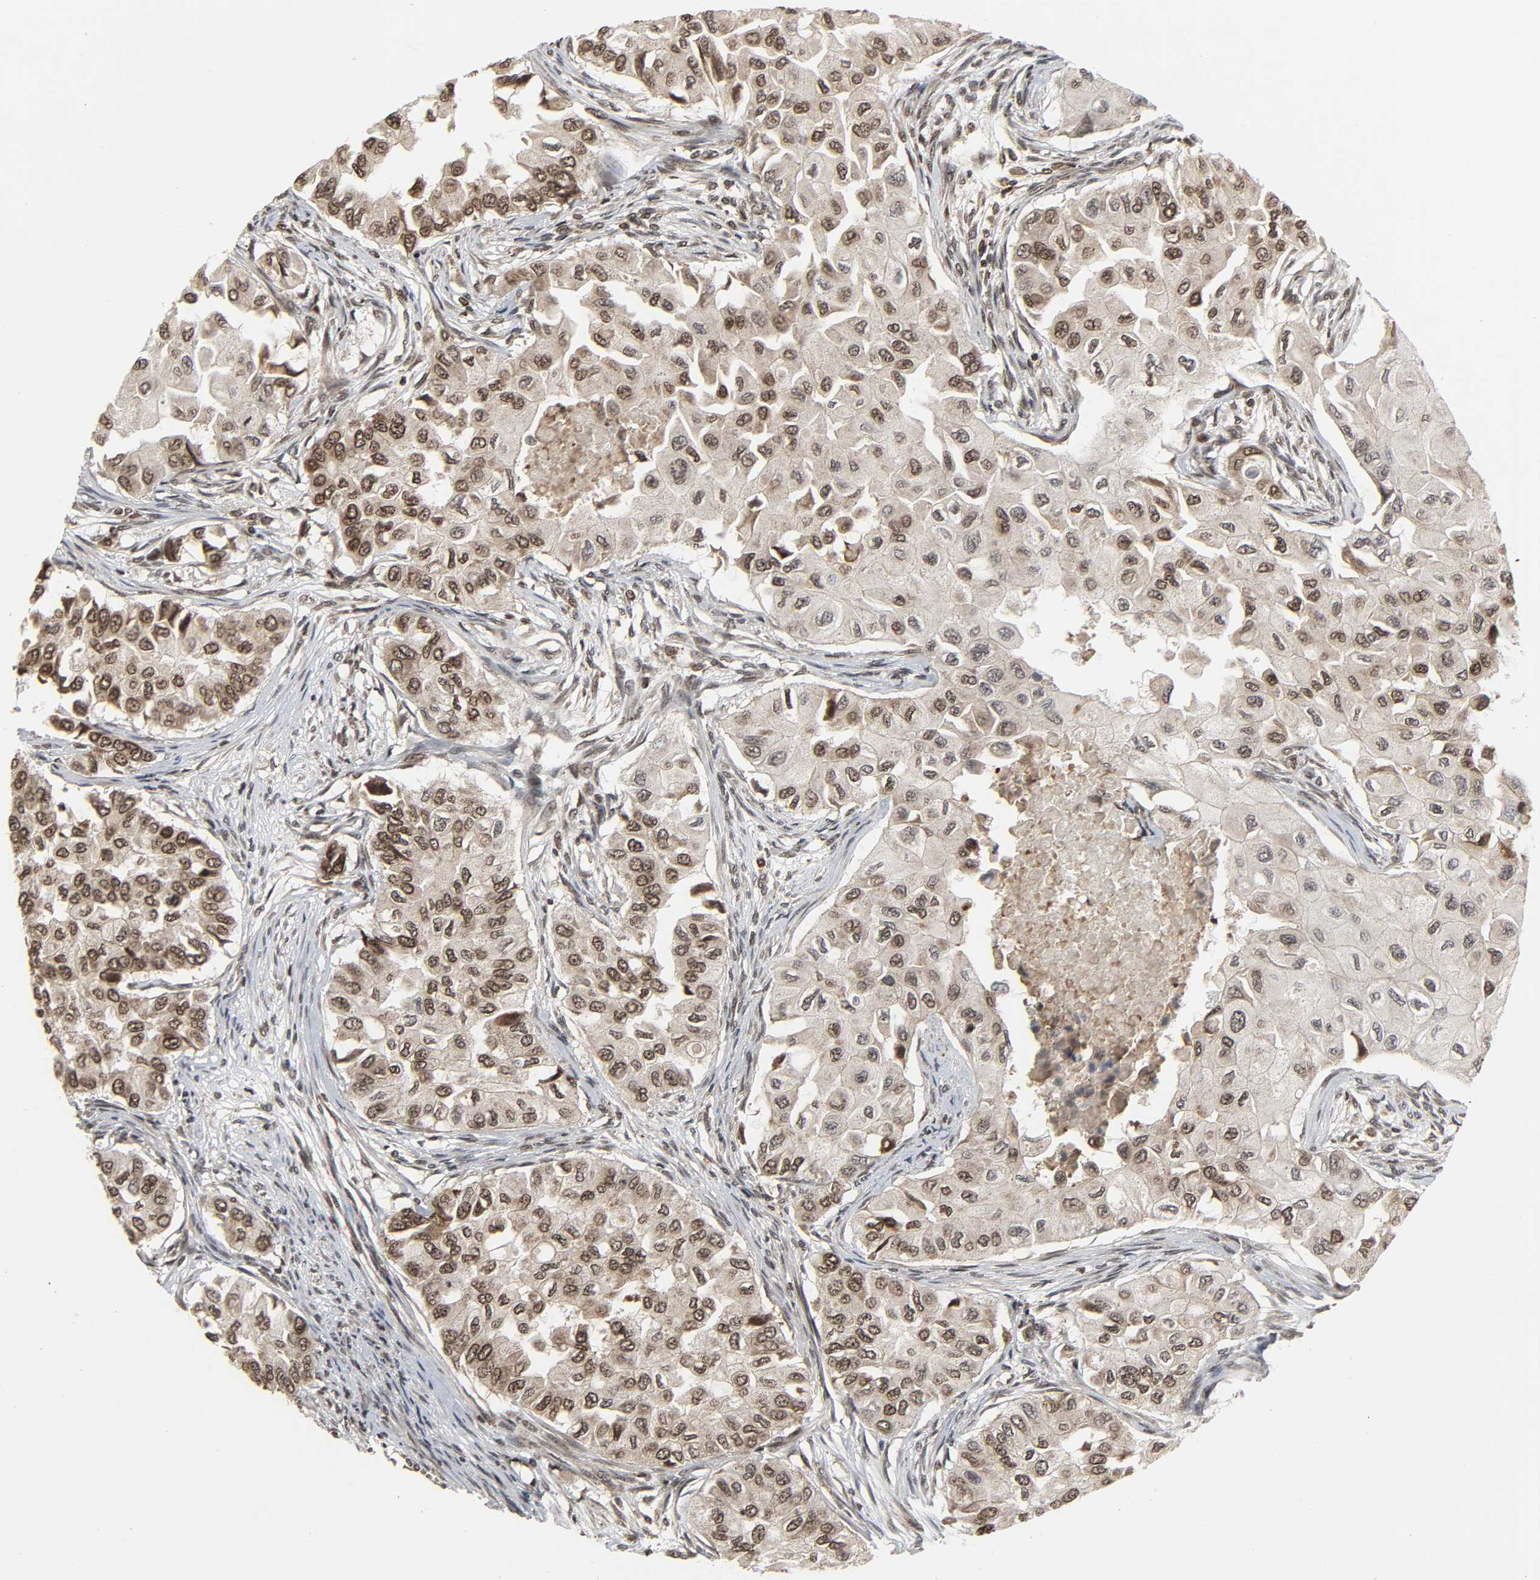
{"staining": {"intensity": "moderate", "quantity": ">75%", "location": "nuclear"}, "tissue": "breast cancer", "cell_type": "Tumor cells", "image_type": "cancer", "snomed": [{"axis": "morphology", "description": "Normal tissue, NOS"}, {"axis": "morphology", "description": "Duct carcinoma"}, {"axis": "topography", "description": "Breast"}], "caption": "Breast cancer tissue reveals moderate nuclear positivity in approximately >75% of tumor cells, visualized by immunohistochemistry.", "gene": "XRCC1", "patient": {"sex": "female", "age": 49}}